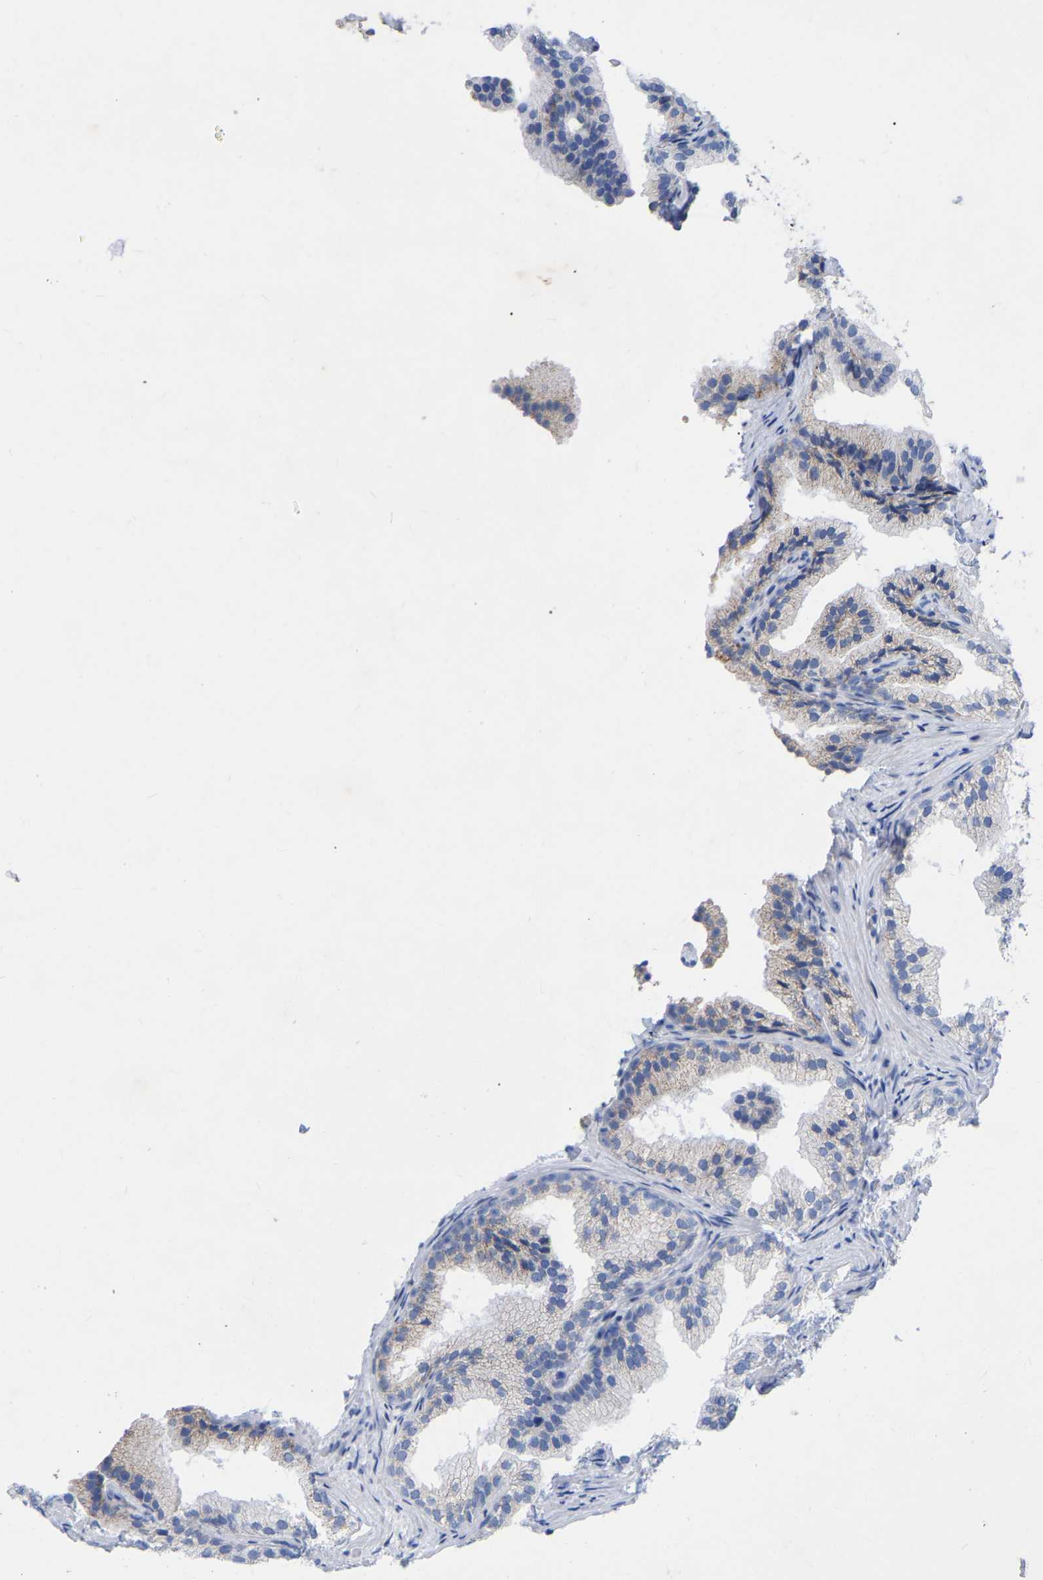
{"staining": {"intensity": "negative", "quantity": "none", "location": "none"}, "tissue": "prostate", "cell_type": "Glandular cells", "image_type": "normal", "snomed": [{"axis": "morphology", "description": "Normal tissue, NOS"}, {"axis": "topography", "description": "Prostate"}], "caption": "A high-resolution photomicrograph shows IHC staining of normal prostate, which exhibits no significant staining in glandular cells.", "gene": "ZNF629", "patient": {"sex": "male", "age": 76}}